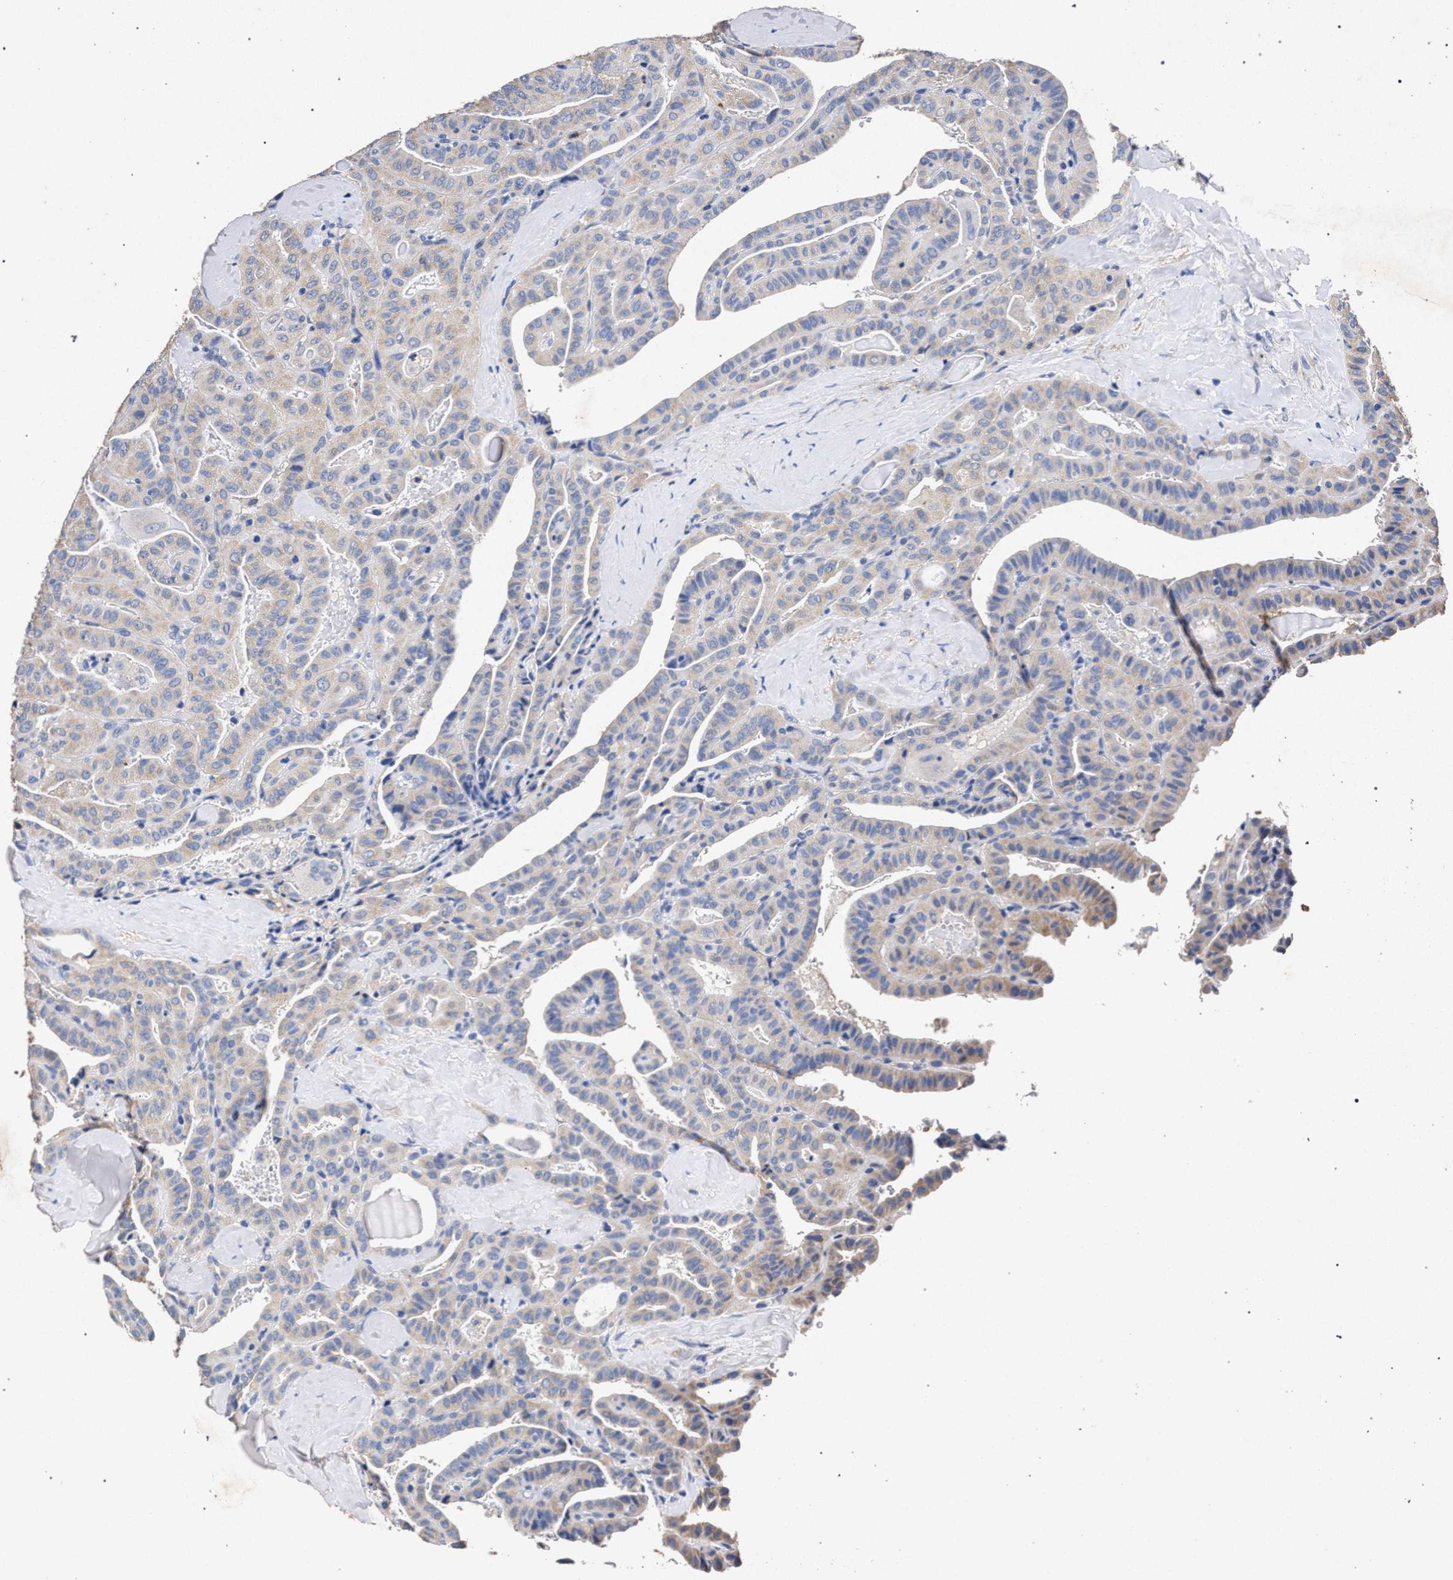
{"staining": {"intensity": "negative", "quantity": "none", "location": "none"}, "tissue": "thyroid cancer", "cell_type": "Tumor cells", "image_type": "cancer", "snomed": [{"axis": "morphology", "description": "Papillary adenocarcinoma, NOS"}, {"axis": "topography", "description": "Thyroid gland"}], "caption": "Thyroid cancer stained for a protein using IHC reveals no expression tumor cells.", "gene": "ATP1A2", "patient": {"sex": "male", "age": 77}}